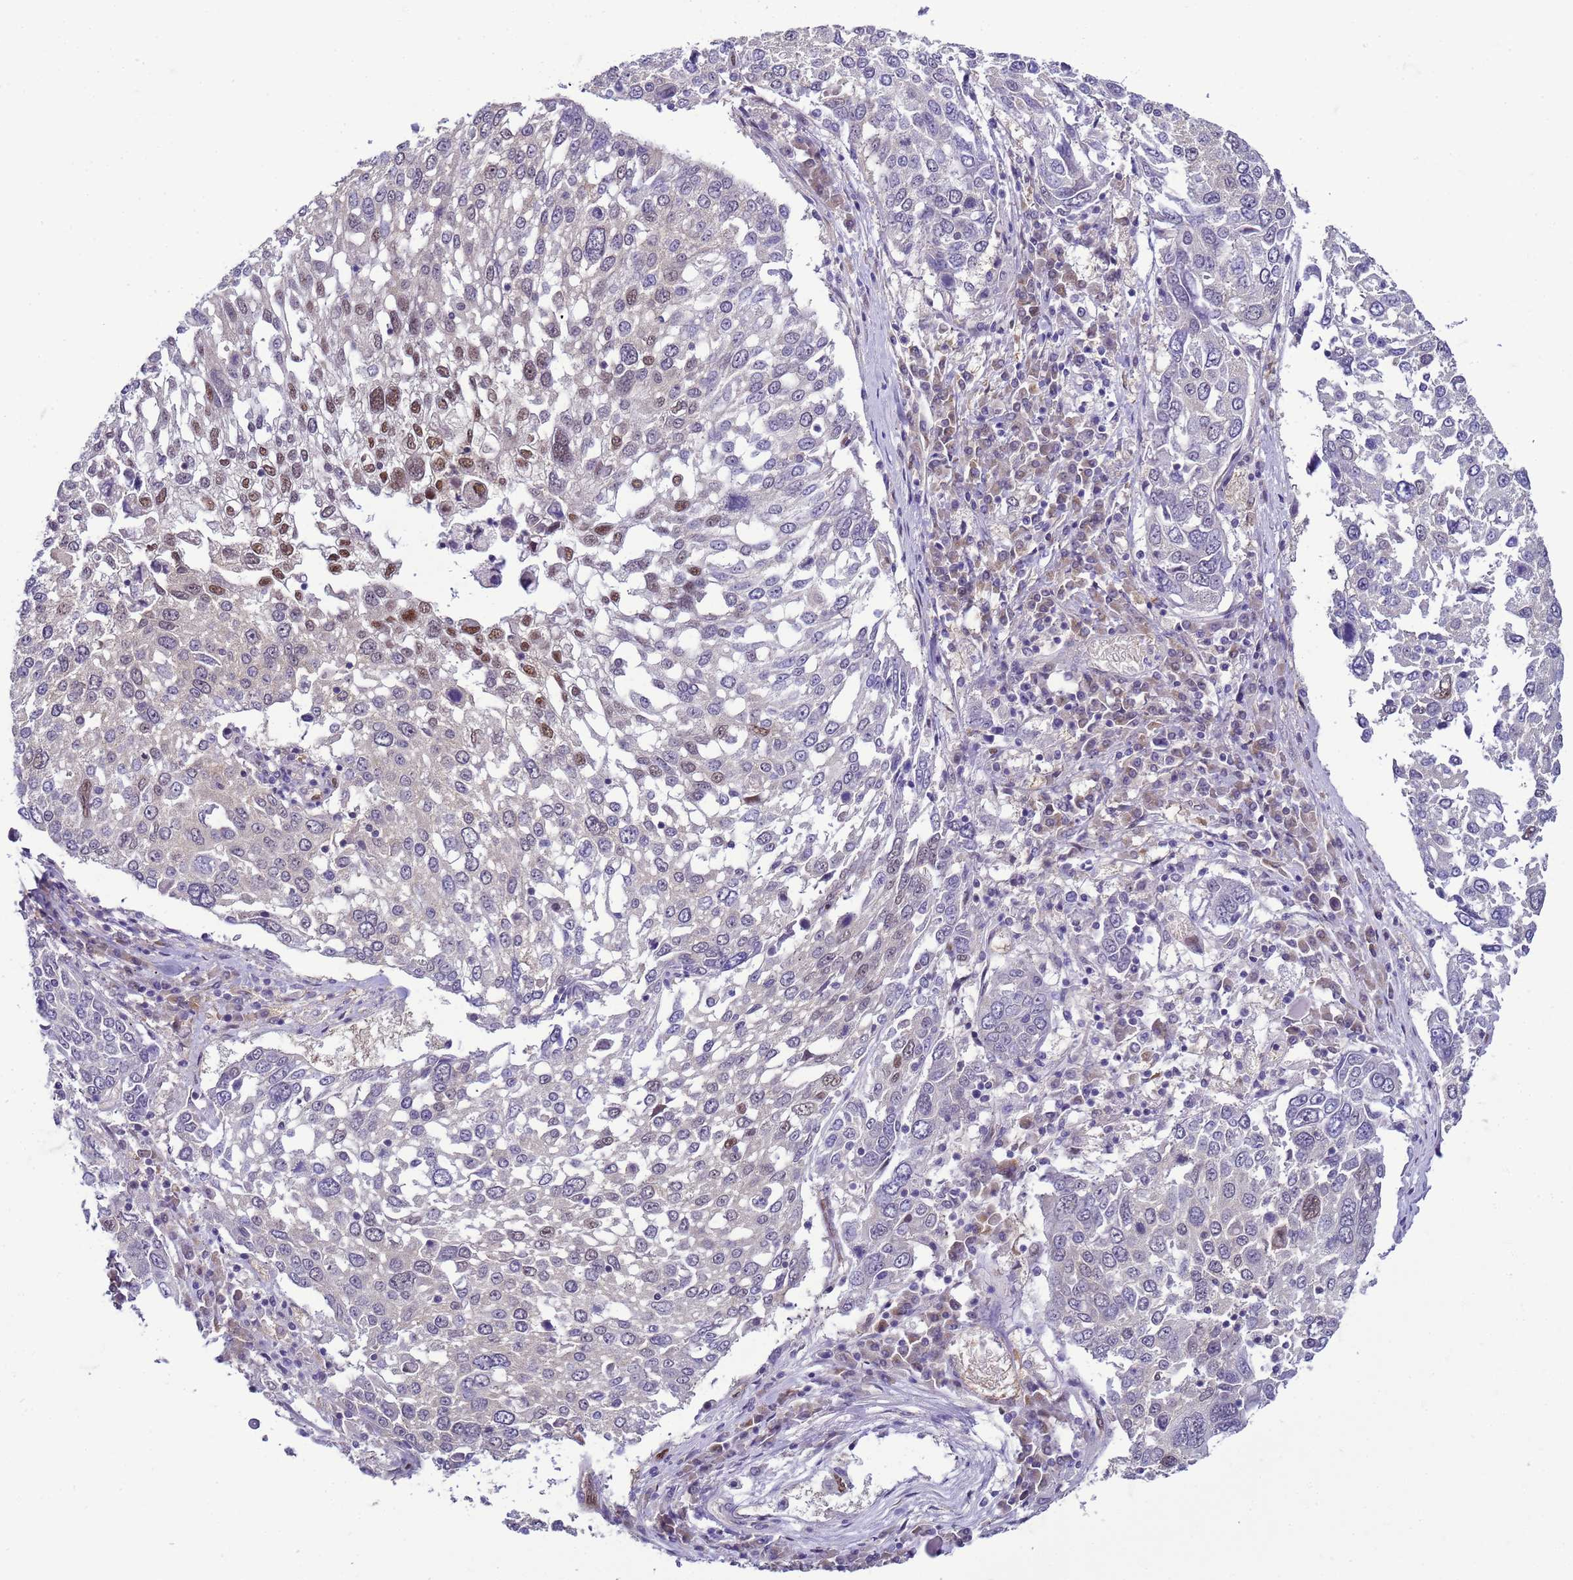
{"staining": {"intensity": "moderate", "quantity": "<25%", "location": "nuclear"}, "tissue": "lung cancer", "cell_type": "Tumor cells", "image_type": "cancer", "snomed": [{"axis": "morphology", "description": "Squamous cell carcinoma, NOS"}, {"axis": "topography", "description": "Lung"}], "caption": "A brown stain shows moderate nuclear positivity of a protein in squamous cell carcinoma (lung) tumor cells.", "gene": "DDI2", "patient": {"sex": "male", "age": 65}}